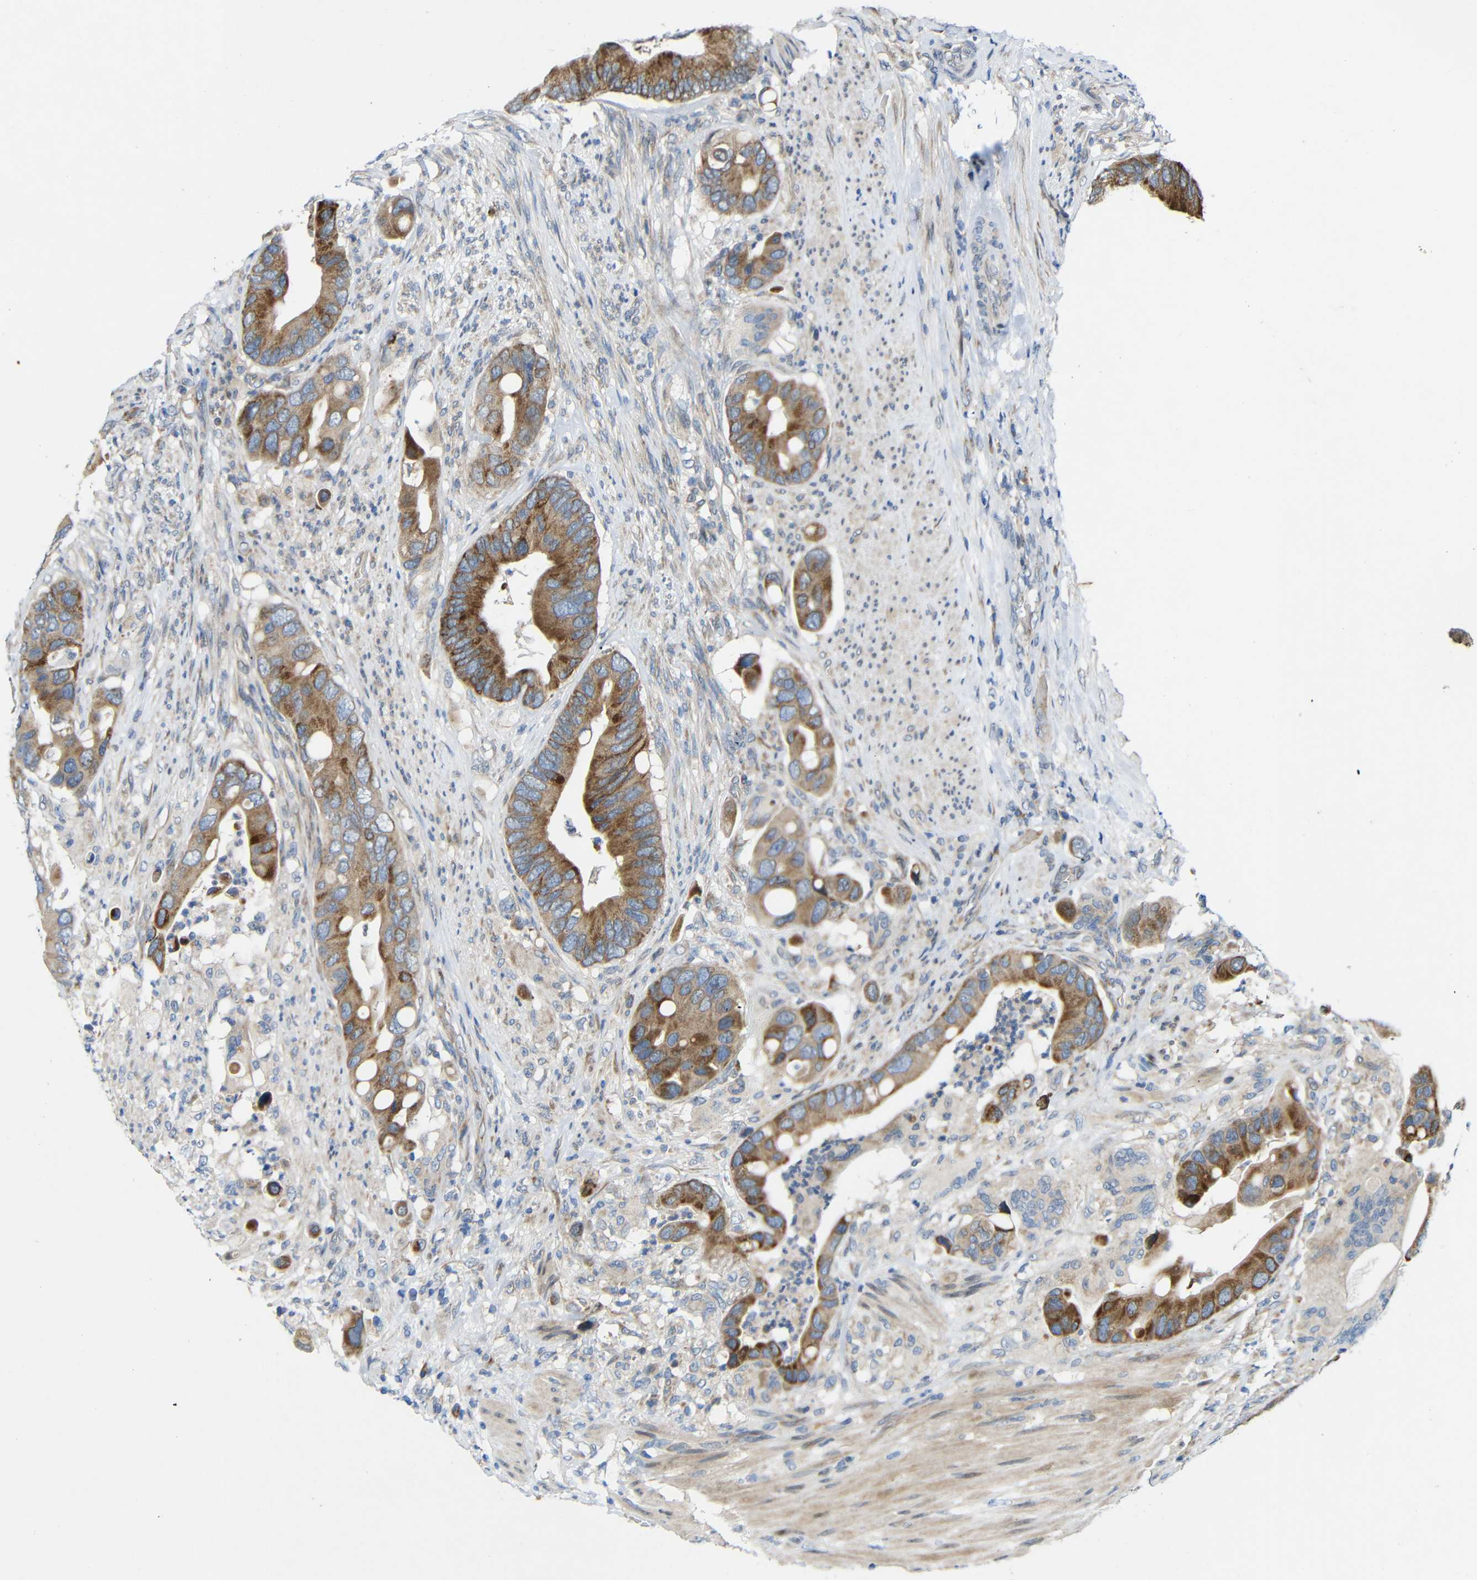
{"staining": {"intensity": "moderate", "quantity": ">75%", "location": "cytoplasmic/membranous"}, "tissue": "colorectal cancer", "cell_type": "Tumor cells", "image_type": "cancer", "snomed": [{"axis": "morphology", "description": "Adenocarcinoma, NOS"}, {"axis": "topography", "description": "Rectum"}], "caption": "High-power microscopy captured an IHC image of colorectal cancer, revealing moderate cytoplasmic/membranous positivity in approximately >75% of tumor cells.", "gene": "TMEM25", "patient": {"sex": "female", "age": 57}}